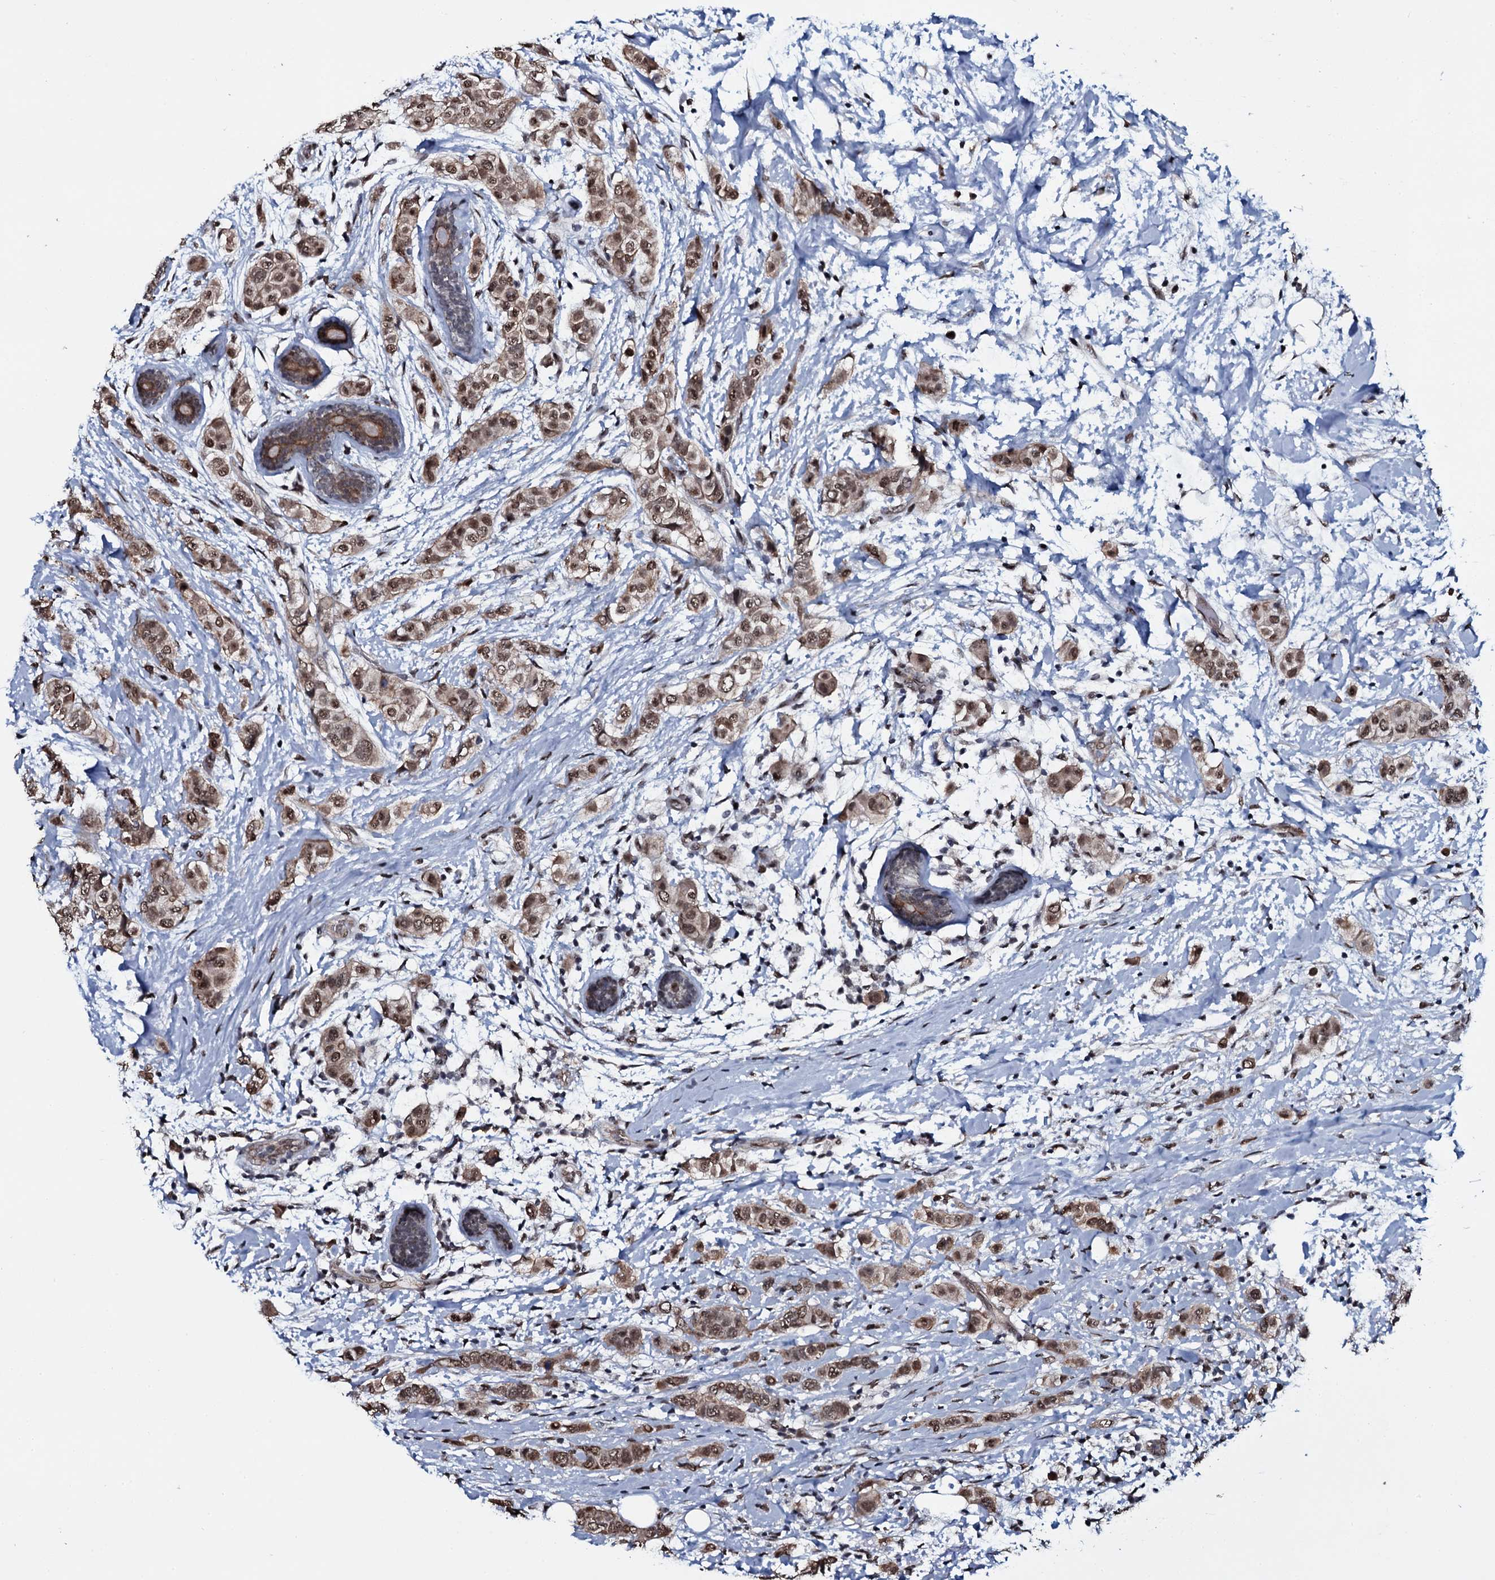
{"staining": {"intensity": "moderate", "quantity": ">75%", "location": "cytoplasmic/membranous,nuclear"}, "tissue": "breast cancer", "cell_type": "Tumor cells", "image_type": "cancer", "snomed": [{"axis": "morphology", "description": "Lobular carcinoma"}, {"axis": "topography", "description": "Breast"}], "caption": "The immunohistochemical stain highlights moderate cytoplasmic/membranous and nuclear positivity in tumor cells of breast cancer (lobular carcinoma) tissue.", "gene": "SH2D4B", "patient": {"sex": "female", "age": 51}}